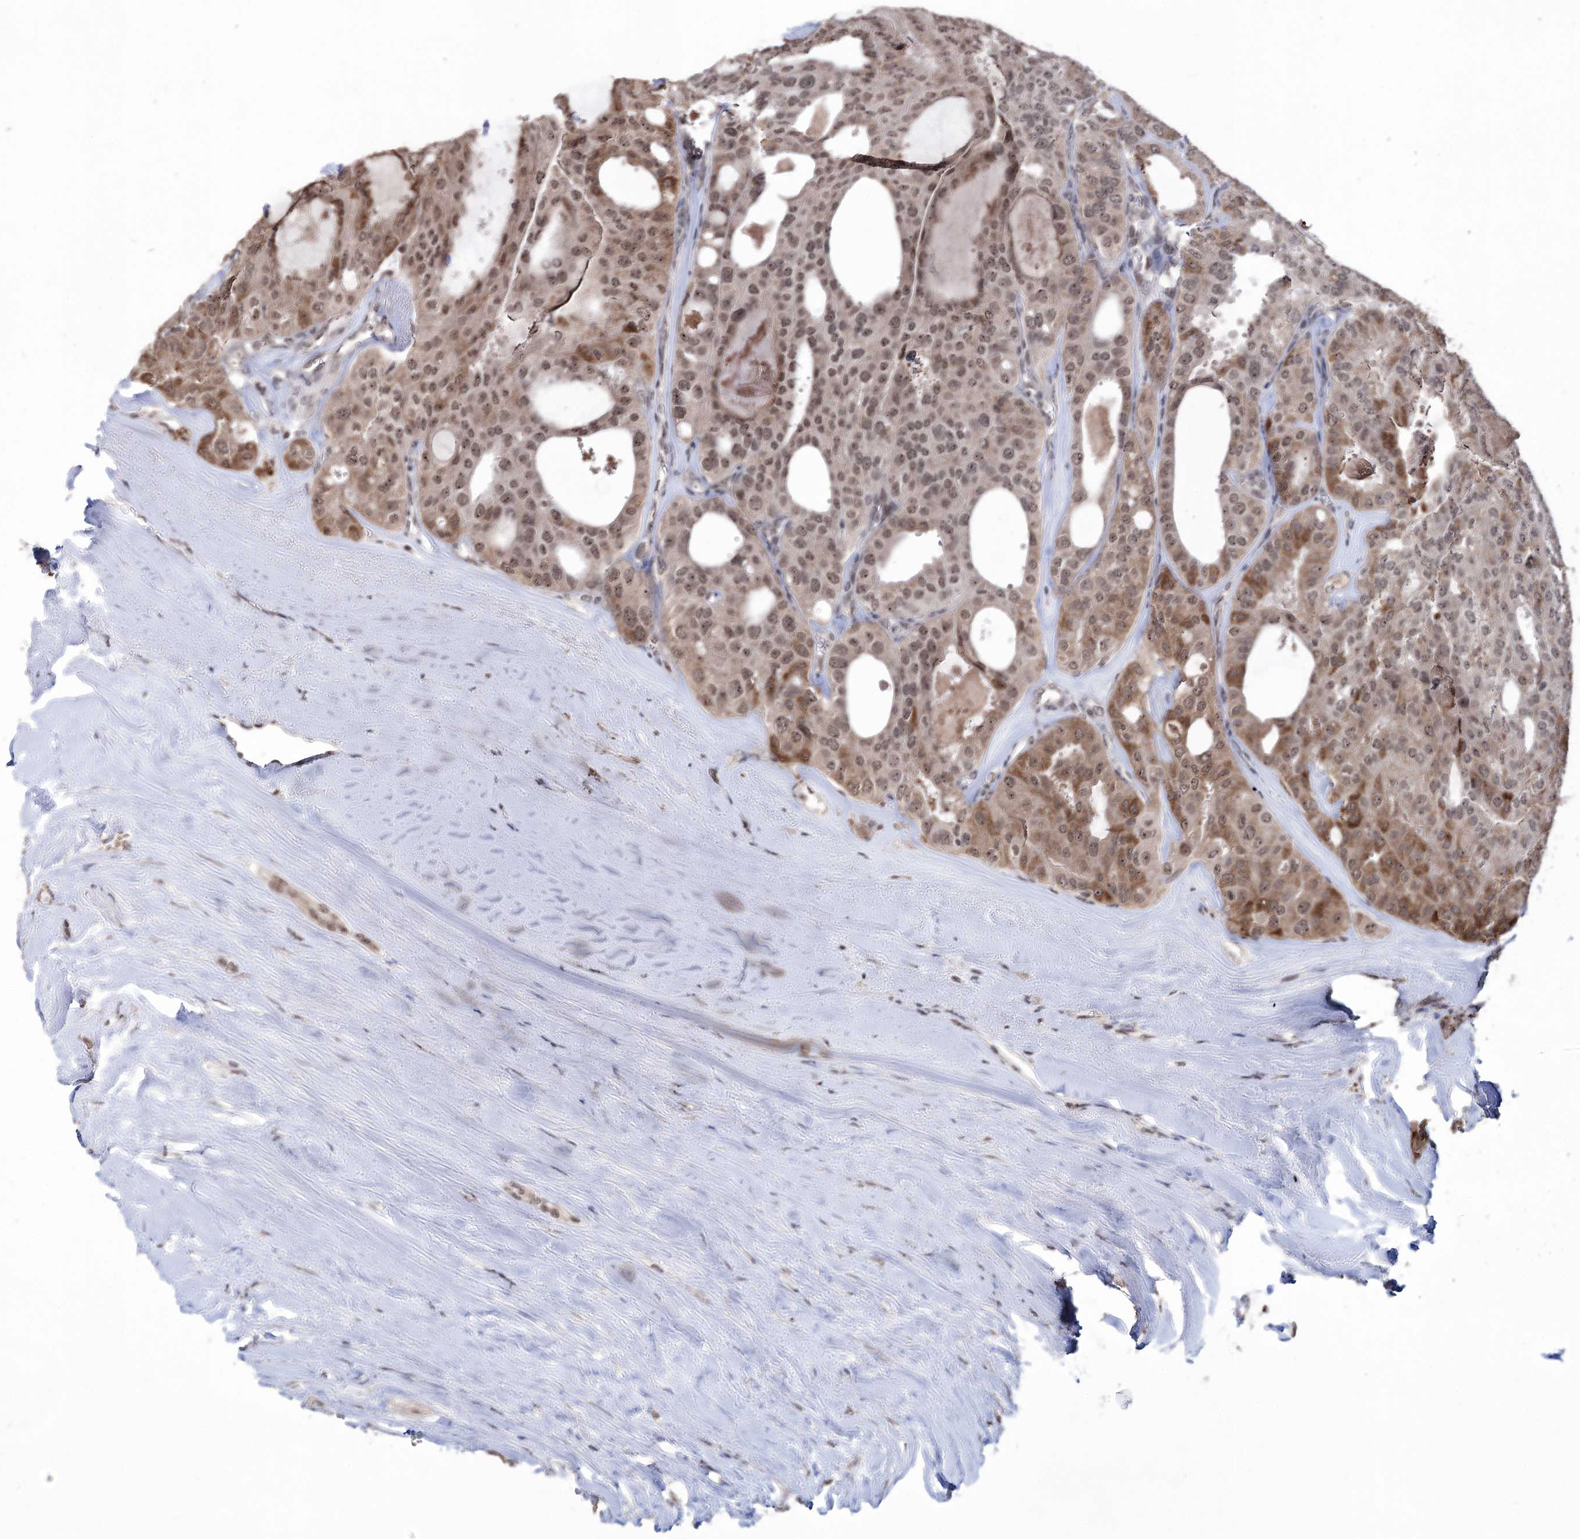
{"staining": {"intensity": "moderate", "quantity": ">75%", "location": "cytoplasmic/membranous,nuclear"}, "tissue": "thyroid cancer", "cell_type": "Tumor cells", "image_type": "cancer", "snomed": [{"axis": "morphology", "description": "Follicular adenoma carcinoma, NOS"}, {"axis": "topography", "description": "Thyroid gland"}], "caption": "A brown stain labels moderate cytoplasmic/membranous and nuclear expression of a protein in follicular adenoma carcinoma (thyroid) tumor cells.", "gene": "VGLL4", "patient": {"sex": "male", "age": 75}}